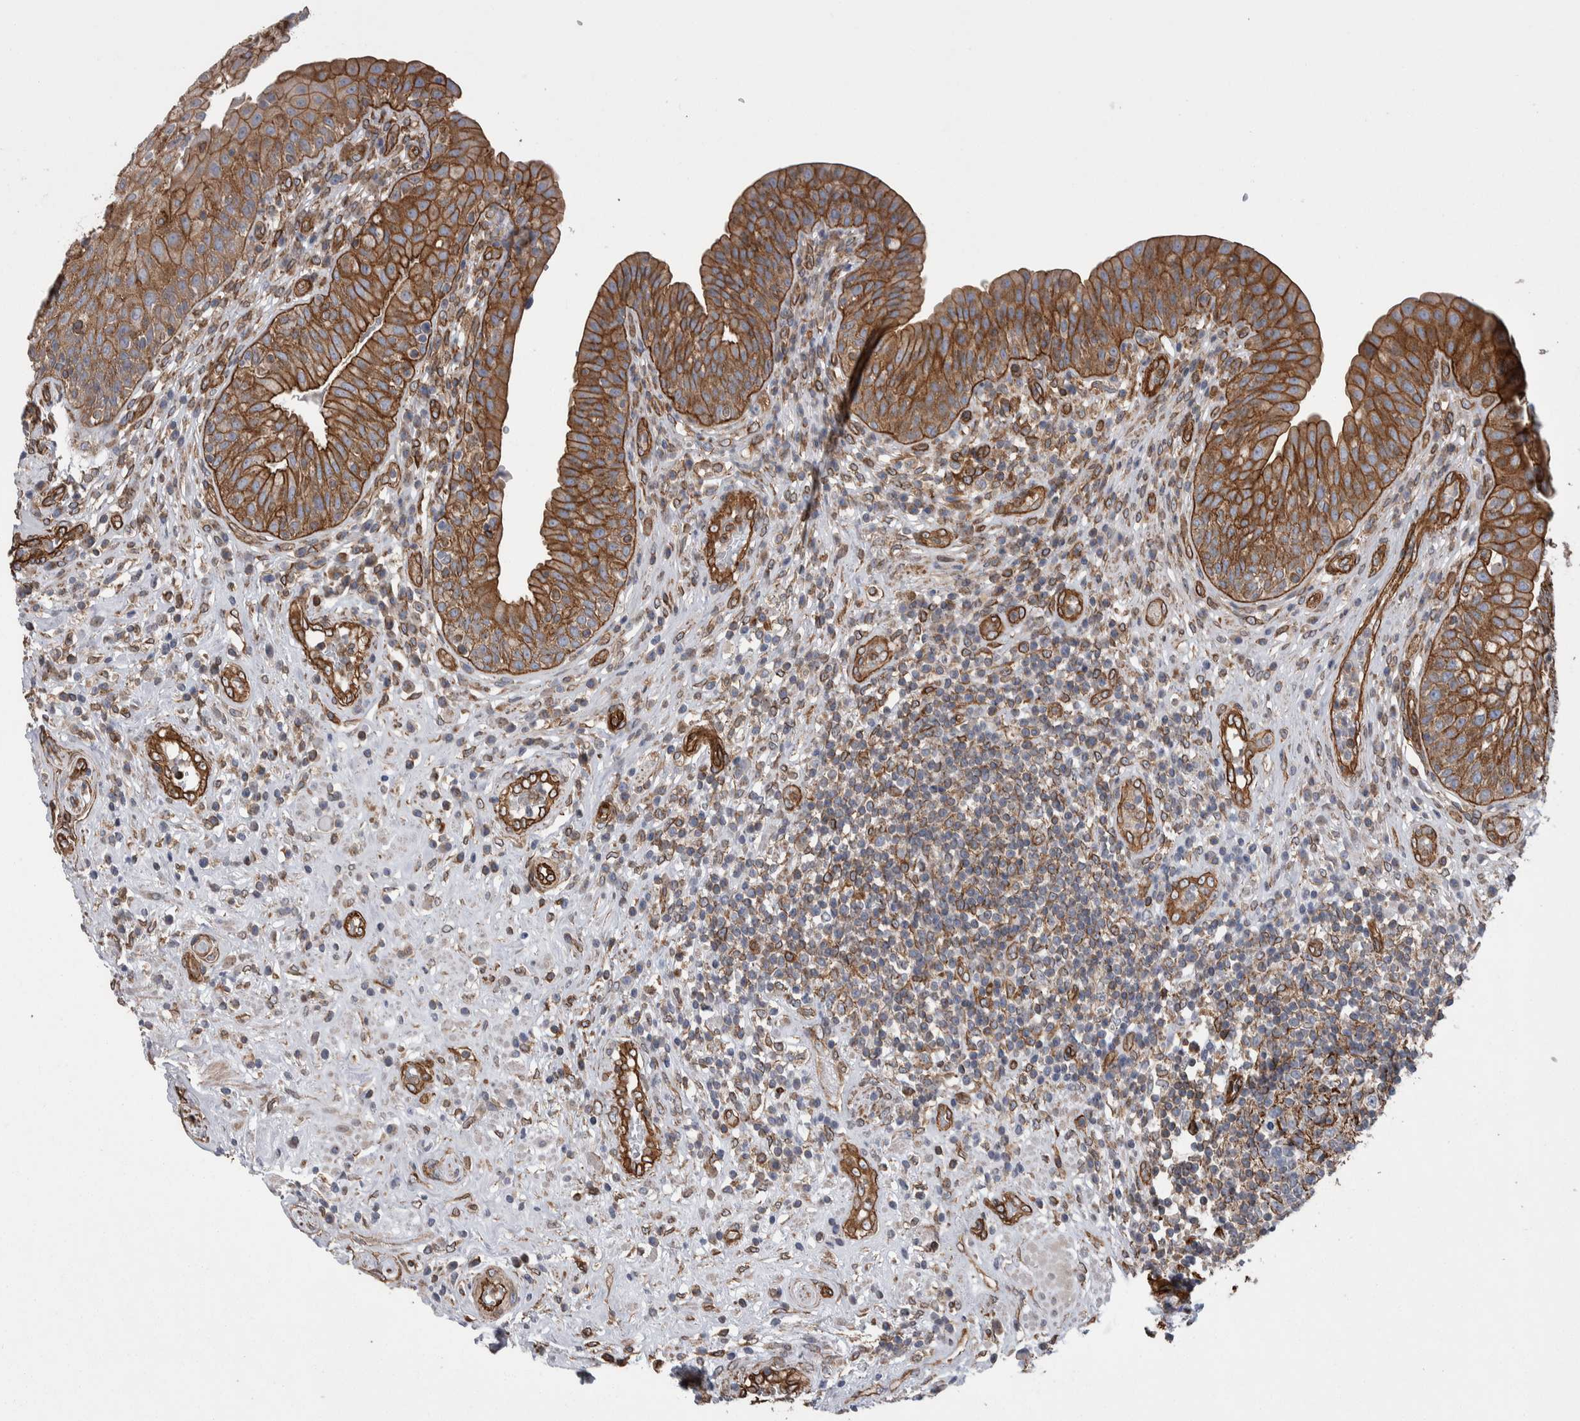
{"staining": {"intensity": "strong", "quantity": ">75%", "location": "cytoplasmic/membranous"}, "tissue": "urinary bladder", "cell_type": "Urothelial cells", "image_type": "normal", "snomed": [{"axis": "morphology", "description": "Normal tissue, NOS"}, {"axis": "topography", "description": "Urinary bladder"}], "caption": "Protein expression by immunohistochemistry (IHC) shows strong cytoplasmic/membranous expression in about >75% of urothelial cells in normal urinary bladder.", "gene": "KIF12", "patient": {"sex": "female", "age": 62}}